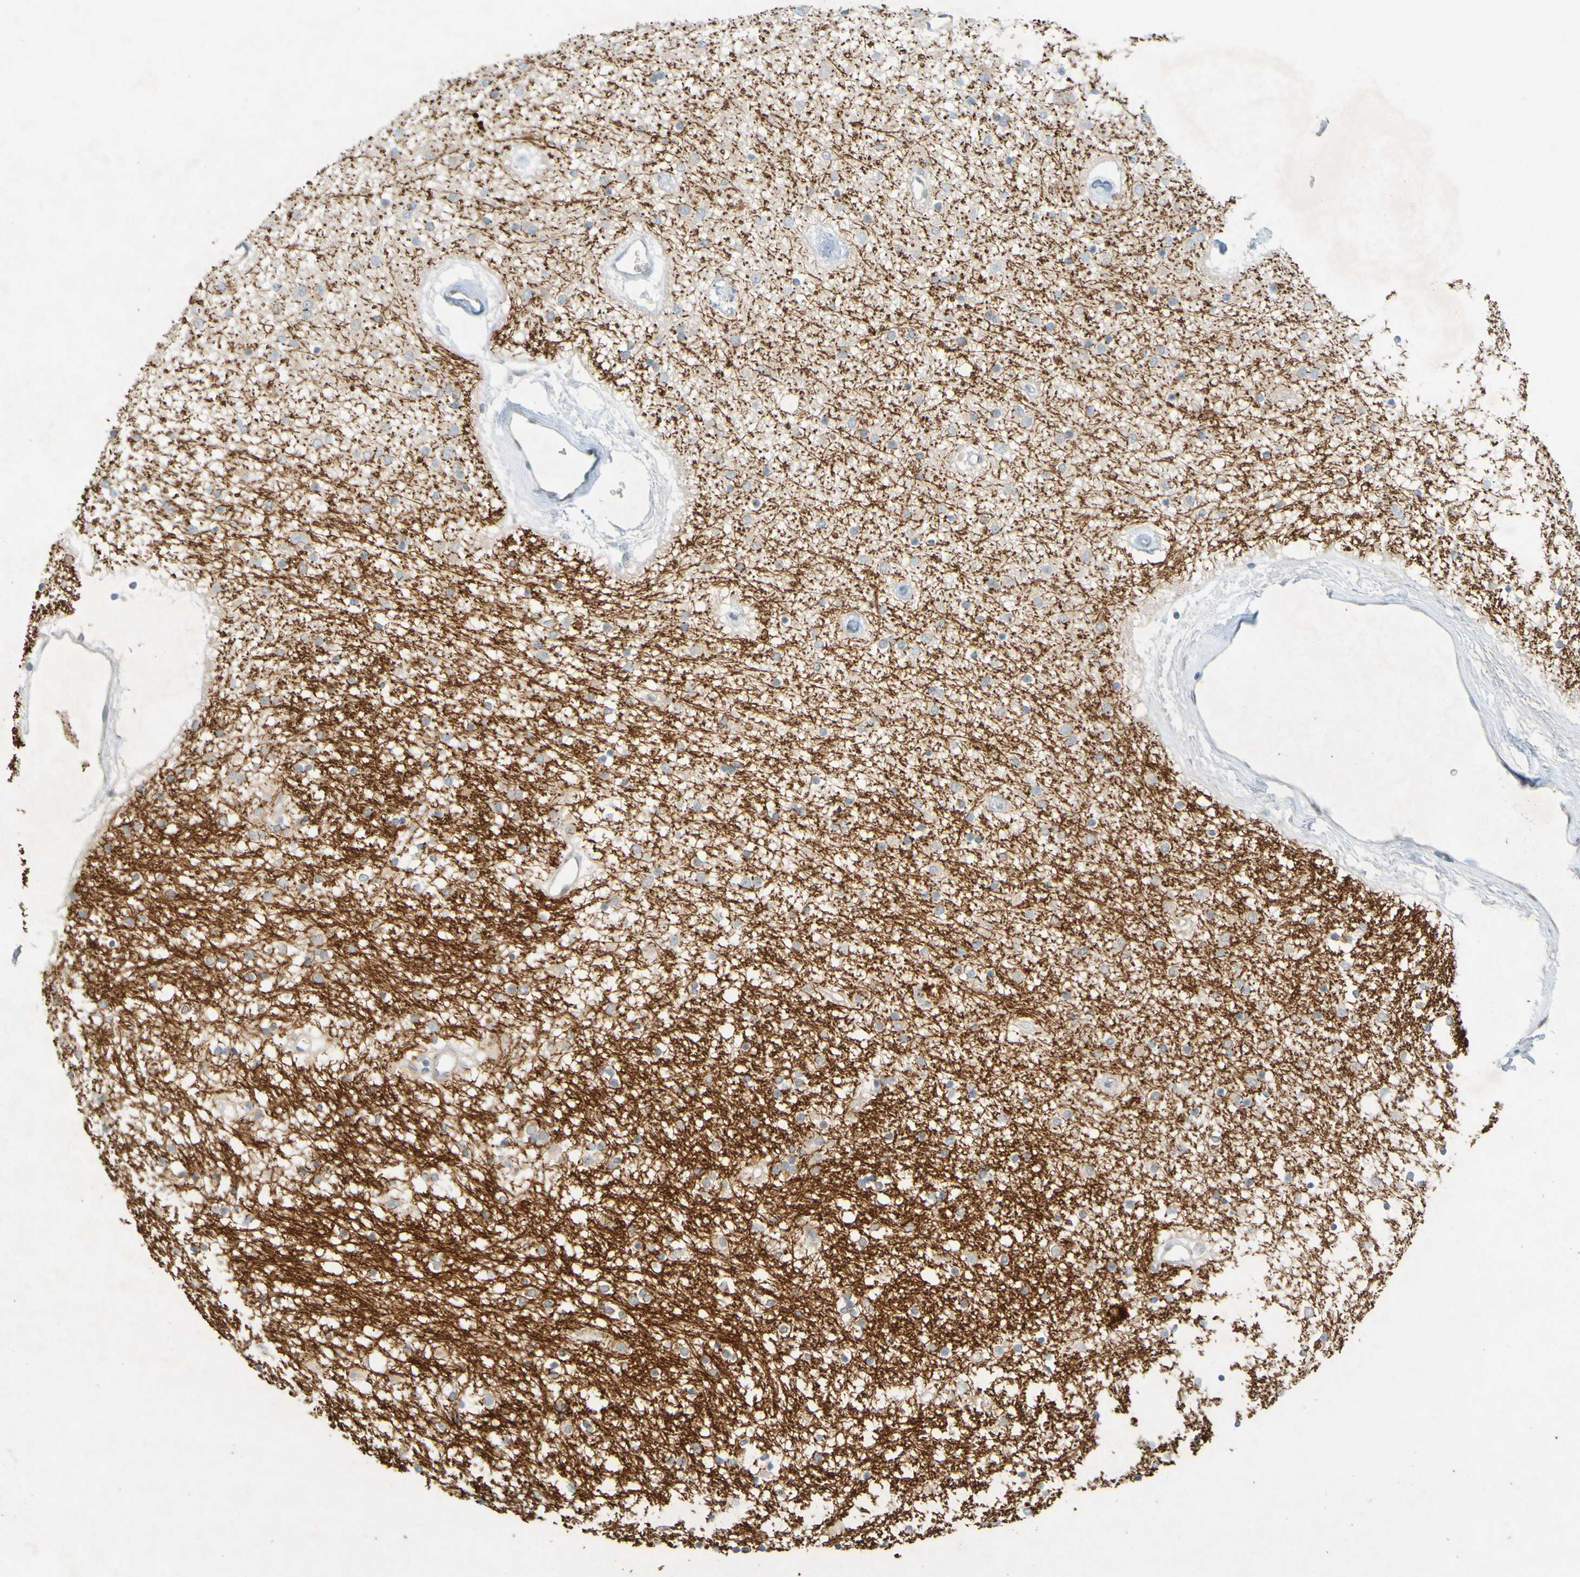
{"staining": {"intensity": "weak", "quantity": "<25%", "location": "cytoplasmic/membranous"}, "tissue": "caudate", "cell_type": "Glial cells", "image_type": "normal", "snomed": [{"axis": "morphology", "description": "Normal tissue, NOS"}, {"axis": "topography", "description": "Lateral ventricle wall"}], "caption": "Micrograph shows no protein positivity in glial cells of unremarkable caudate. Nuclei are stained in blue.", "gene": "MAG", "patient": {"sex": "female", "age": 54}}